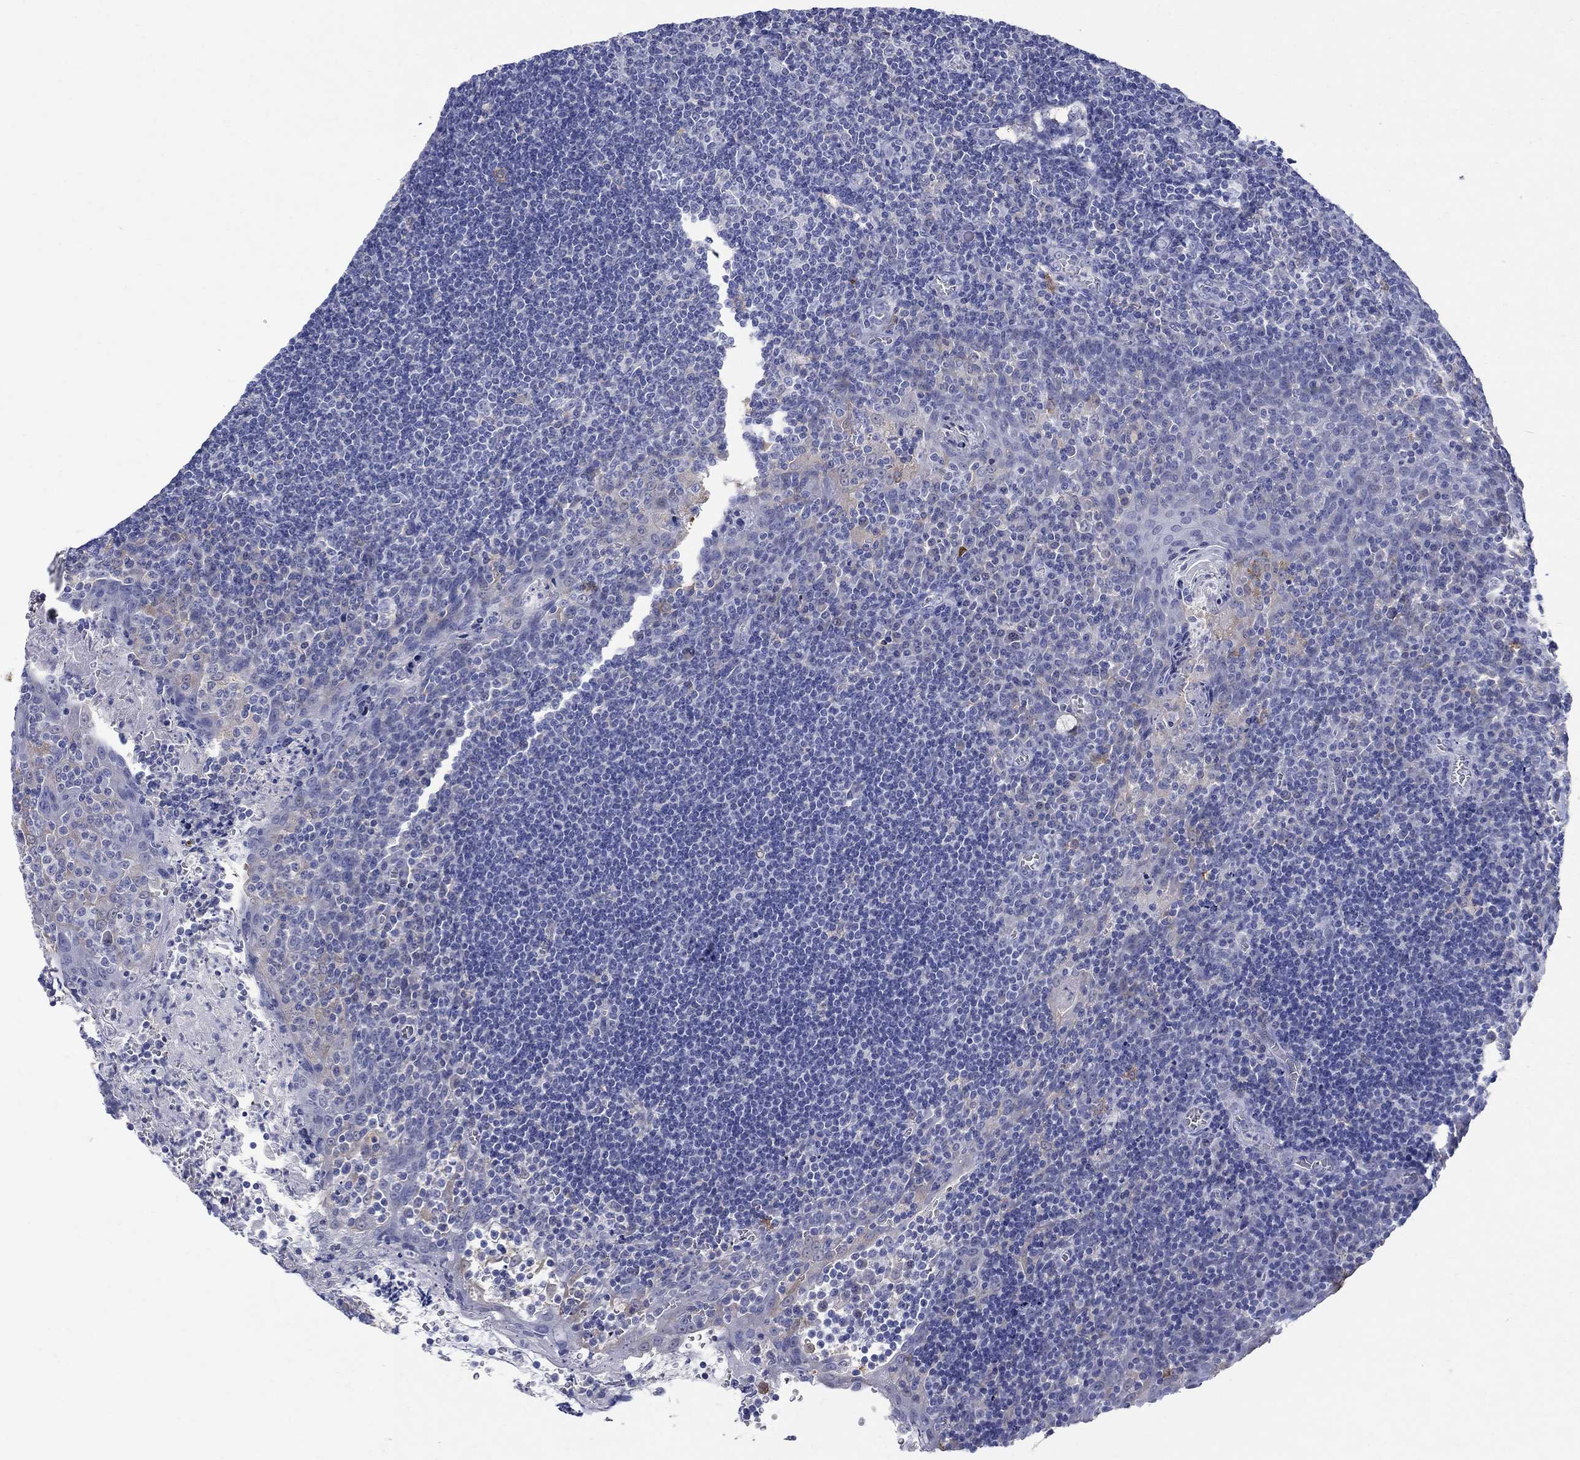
{"staining": {"intensity": "negative", "quantity": "none", "location": "none"}, "tissue": "tonsil", "cell_type": "Germinal center cells", "image_type": "normal", "snomed": [{"axis": "morphology", "description": "Normal tissue, NOS"}, {"axis": "morphology", "description": "Inflammation, NOS"}, {"axis": "topography", "description": "Tonsil"}], "caption": "The immunohistochemistry photomicrograph has no significant positivity in germinal center cells of tonsil.", "gene": "REEP2", "patient": {"sex": "female", "age": 31}}